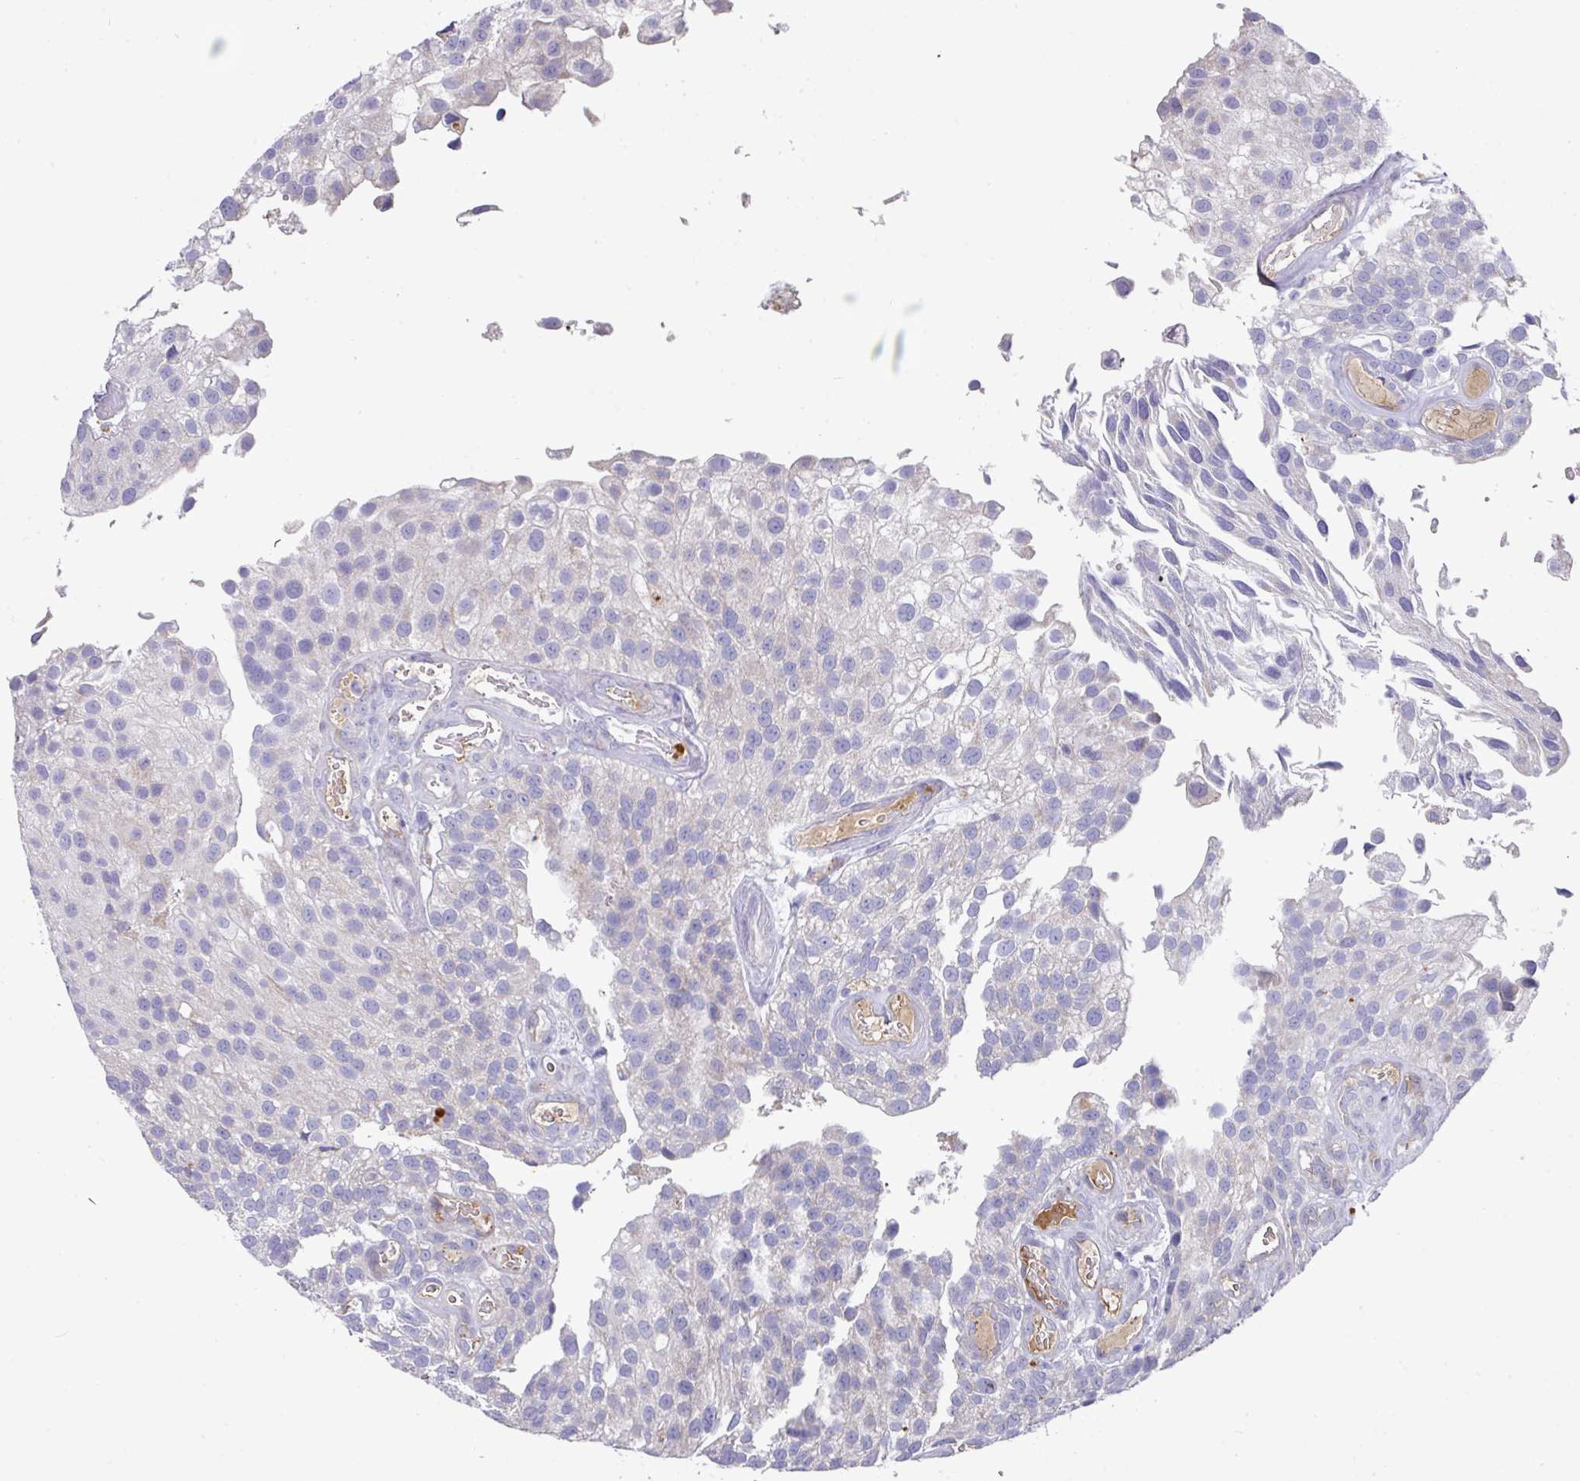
{"staining": {"intensity": "negative", "quantity": "none", "location": "none"}, "tissue": "urothelial cancer", "cell_type": "Tumor cells", "image_type": "cancer", "snomed": [{"axis": "morphology", "description": "Urothelial carcinoma, NOS"}, {"axis": "topography", "description": "Urinary bladder"}], "caption": "Transitional cell carcinoma was stained to show a protein in brown. There is no significant staining in tumor cells.", "gene": "IL4R", "patient": {"sex": "male", "age": 87}}